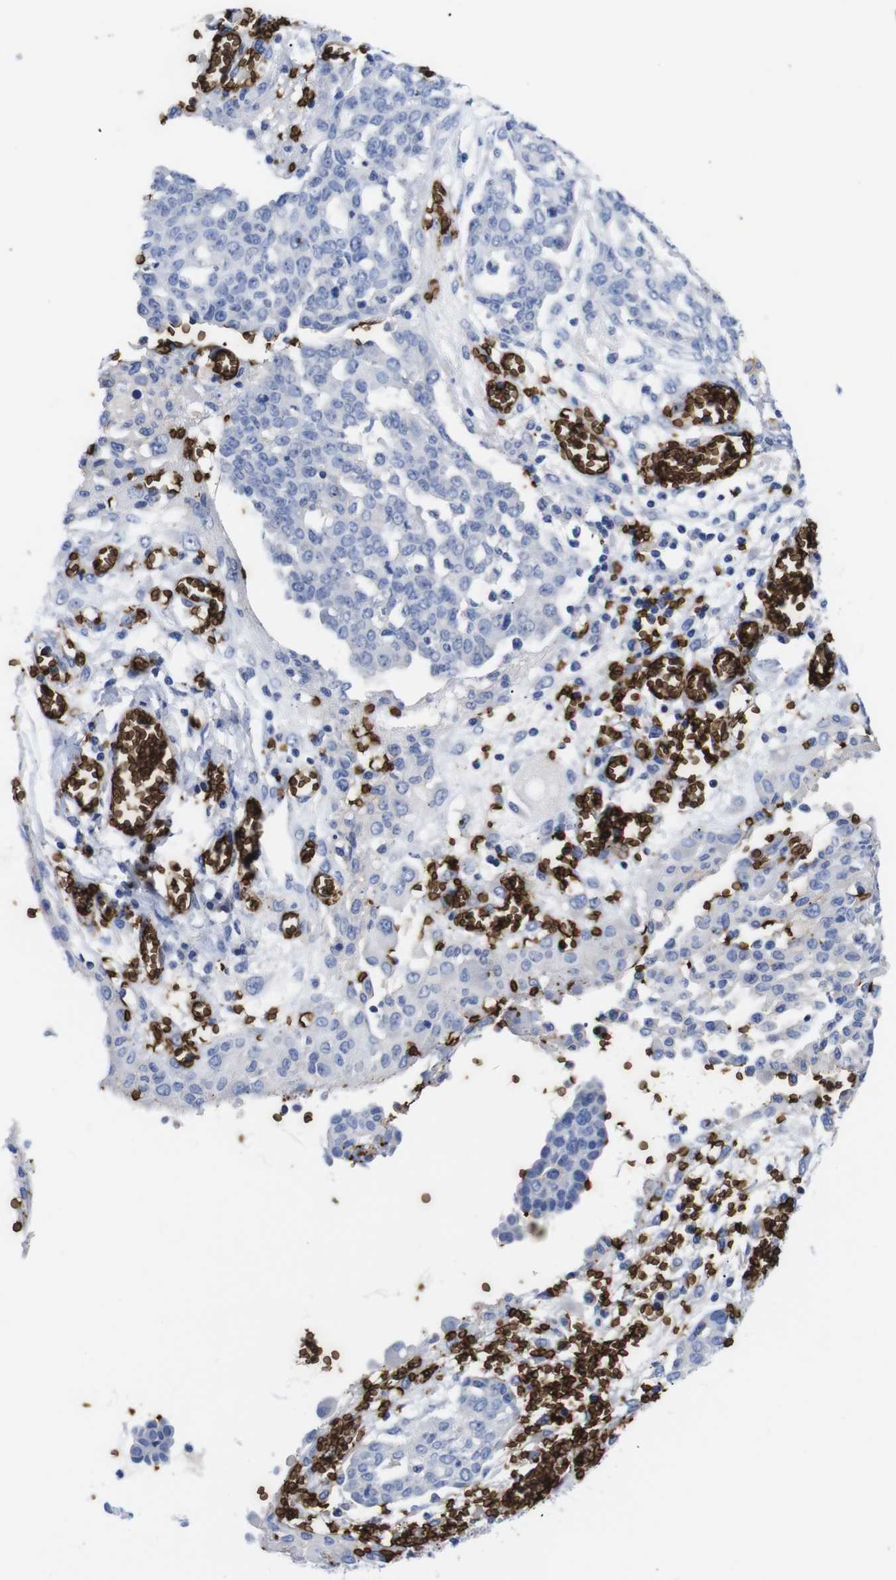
{"staining": {"intensity": "negative", "quantity": "none", "location": "none"}, "tissue": "ovarian cancer", "cell_type": "Tumor cells", "image_type": "cancer", "snomed": [{"axis": "morphology", "description": "Cystadenocarcinoma, serous, NOS"}, {"axis": "topography", "description": "Soft tissue"}, {"axis": "topography", "description": "Ovary"}], "caption": "Micrograph shows no protein positivity in tumor cells of ovarian cancer tissue.", "gene": "S1PR2", "patient": {"sex": "female", "age": 57}}